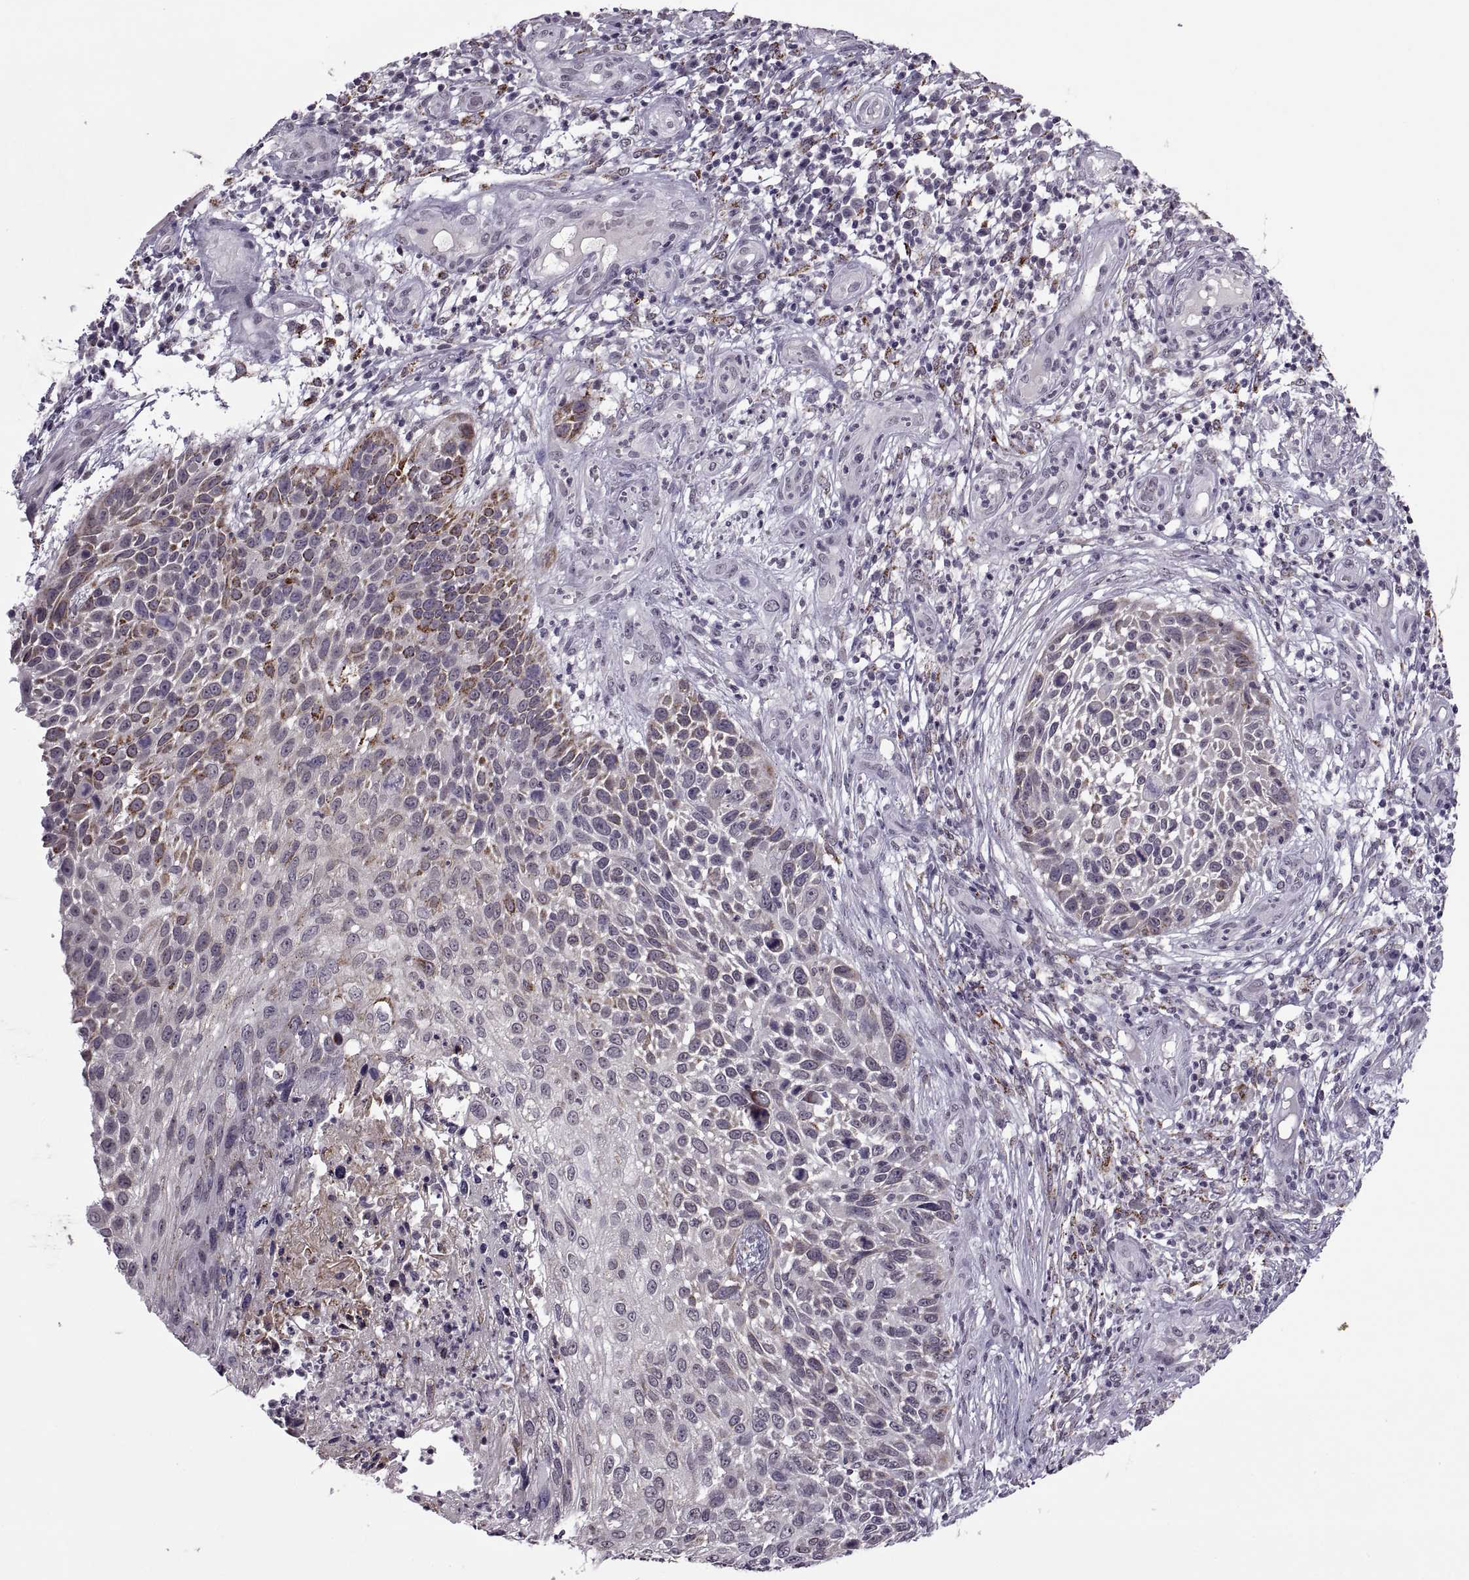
{"staining": {"intensity": "negative", "quantity": "none", "location": "none"}, "tissue": "skin cancer", "cell_type": "Tumor cells", "image_type": "cancer", "snomed": [{"axis": "morphology", "description": "Squamous cell carcinoma, NOS"}, {"axis": "topography", "description": "Skin"}], "caption": "IHC image of skin squamous cell carcinoma stained for a protein (brown), which reveals no staining in tumor cells.", "gene": "OTP", "patient": {"sex": "male", "age": 92}}